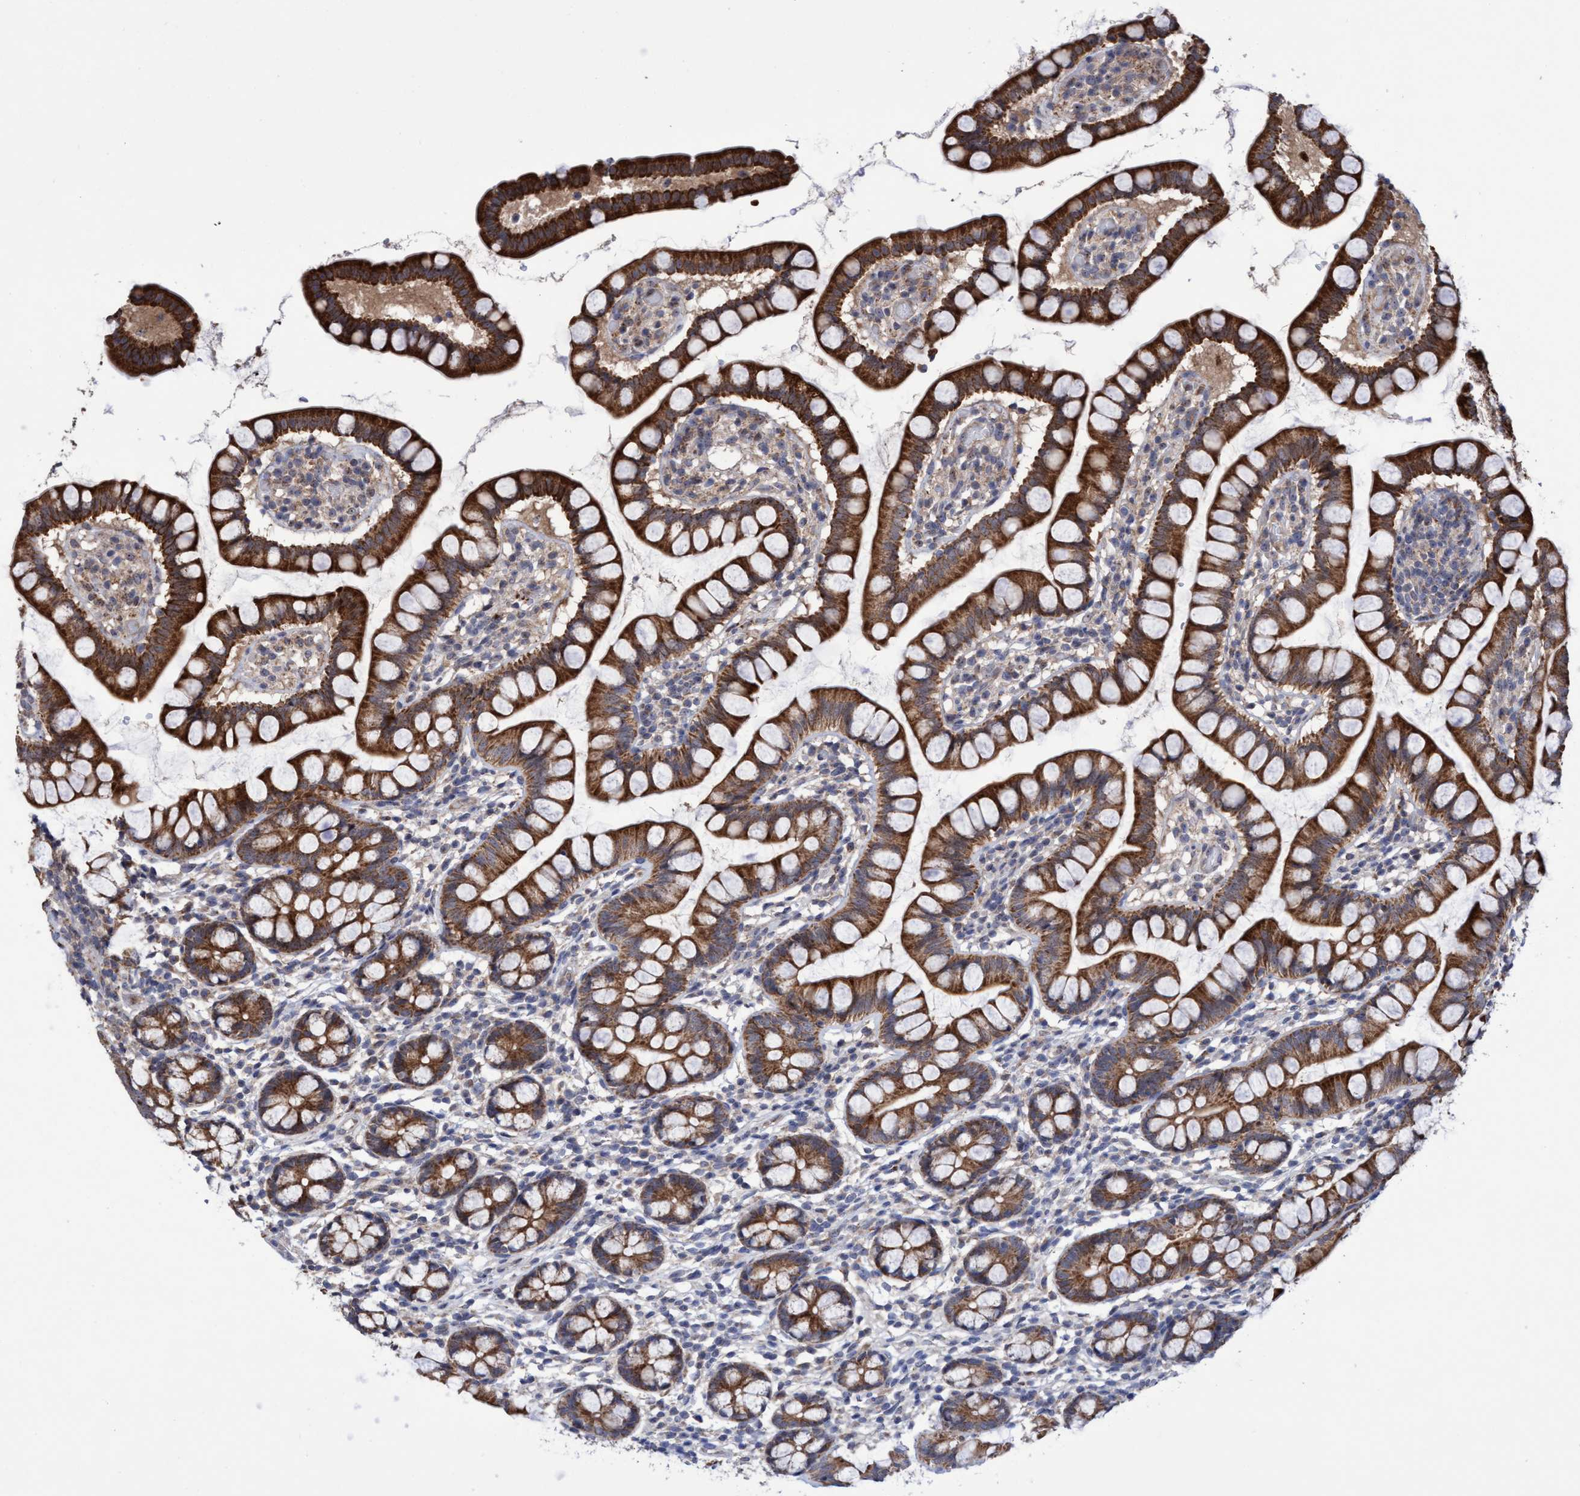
{"staining": {"intensity": "strong", "quantity": ">75%", "location": "cytoplasmic/membranous"}, "tissue": "small intestine", "cell_type": "Glandular cells", "image_type": "normal", "snomed": [{"axis": "morphology", "description": "Normal tissue, NOS"}, {"axis": "topography", "description": "Small intestine"}], "caption": "IHC (DAB) staining of unremarkable human small intestine reveals strong cytoplasmic/membranous protein expression in about >75% of glandular cells.", "gene": "P2RY14", "patient": {"sex": "female", "age": 84}}